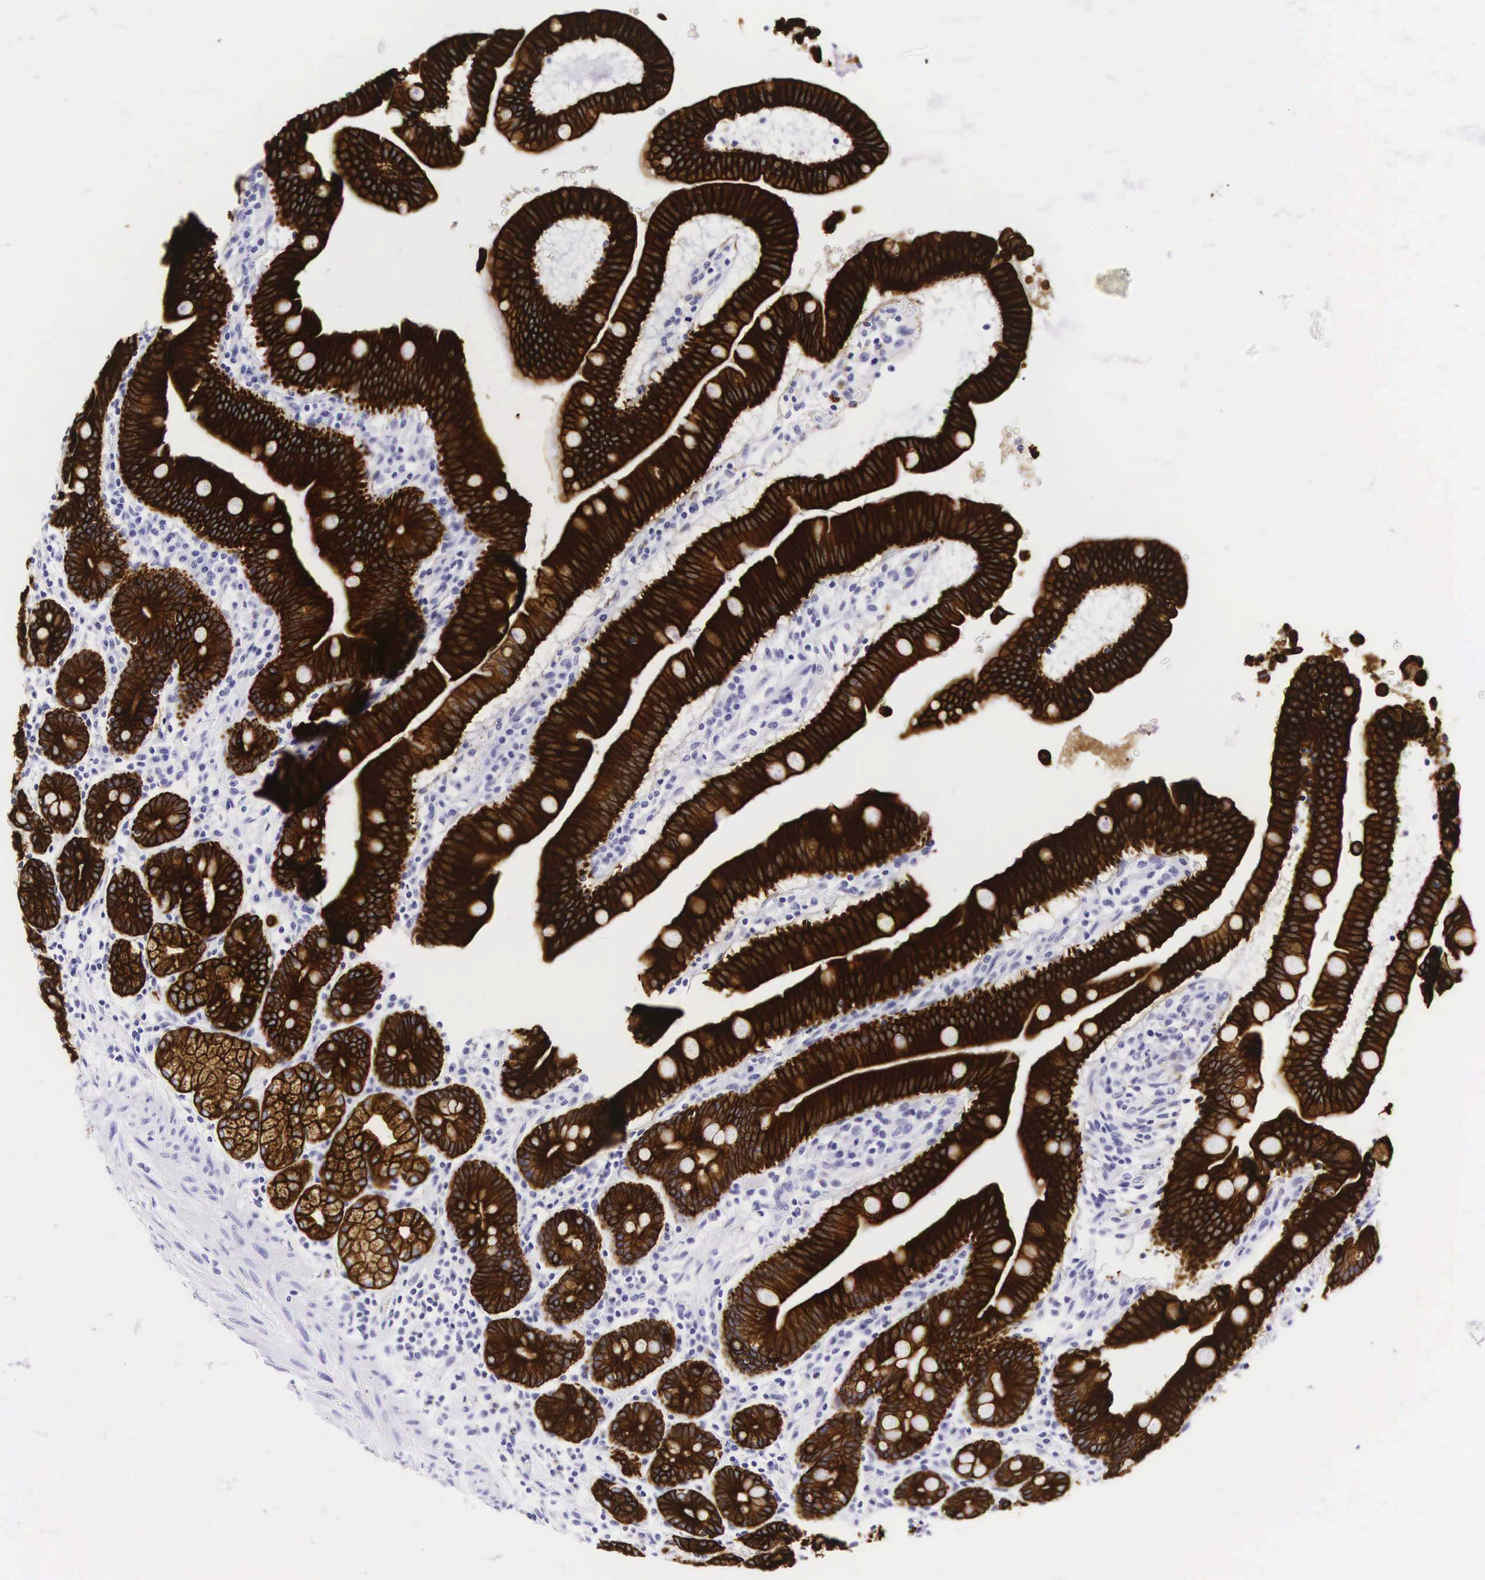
{"staining": {"intensity": "strong", "quantity": ">75%", "location": "cytoplasmic/membranous"}, "tissue": "duodenum", "cell_type": "Glandular cells", "image_type": "normal", "snomed": [{"axis": "morphology", "description": "Normal tissue, NOS"}, {"axis": "topography", "description": "Duodenum"}], "caption": "The micrograph reveals immunohistochemical staining of normal duodenum. There is strong cytoplasmic/membranous expression is seen in about >75% of glandular cells.", "gene": "KRT18", "patient": {"sex": "female", "age": 77}}